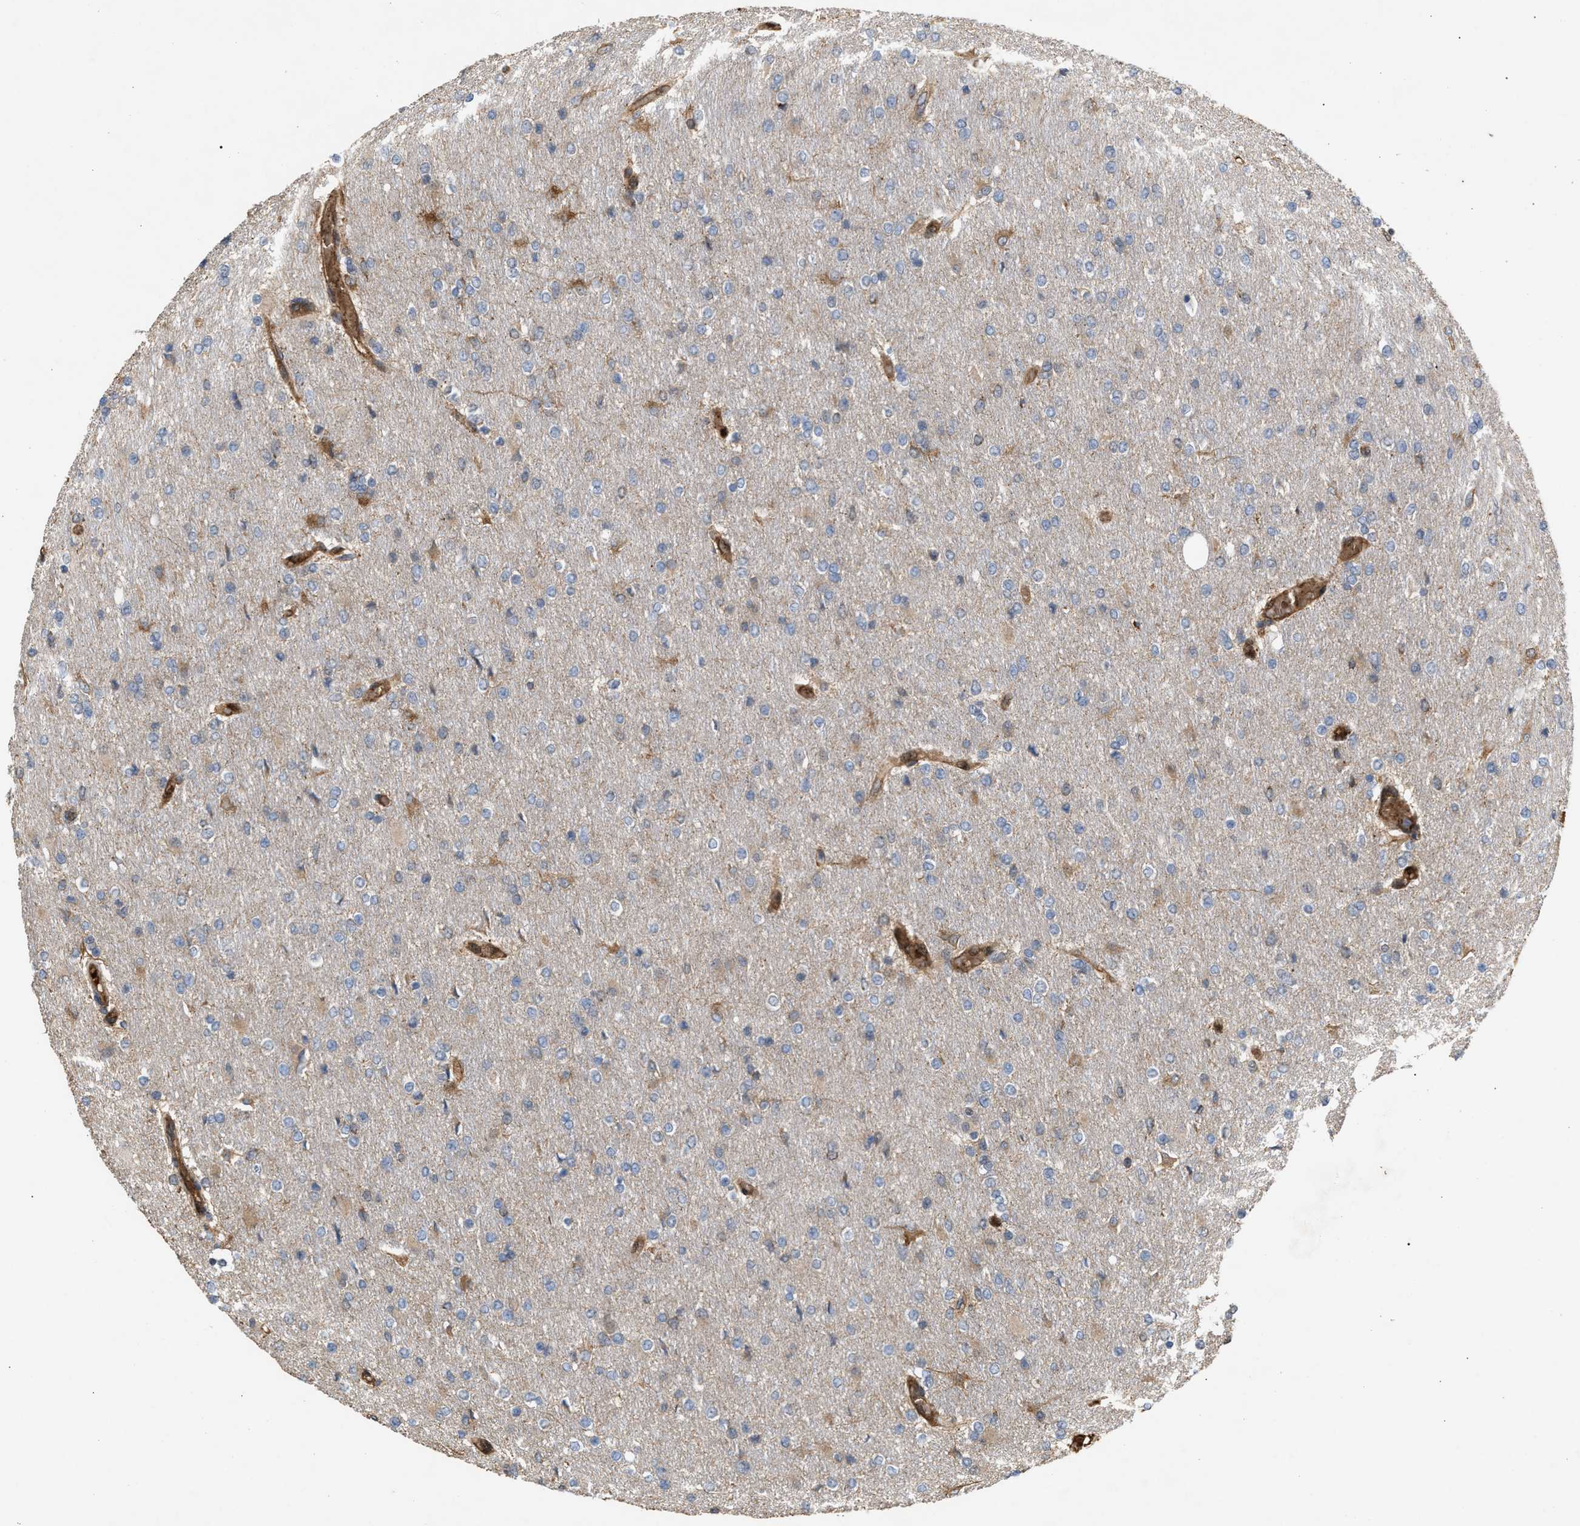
{"staining": {"intensity": "negative", "quantity": "none", "location": "none"}, "tissue": "glioma", "cell_type": "Tumor cells", "image_type": "cancer", "snomed": [{"axis": "morphology", "description": "Glioma, malignant, High grade"}, {"axis": "topography", "description": "Cerebral cortex"}], "caption": "High magnification brightfield microscopy of malignant glioma (high-grade) stained with DAB (3,3'-diaminobenzidine) (brown) and counterstained with hematoxylin (blue): tumor cells show no significant staining.", "gene": "GCC1", "patient": {"sex": "female", "age": 36}}